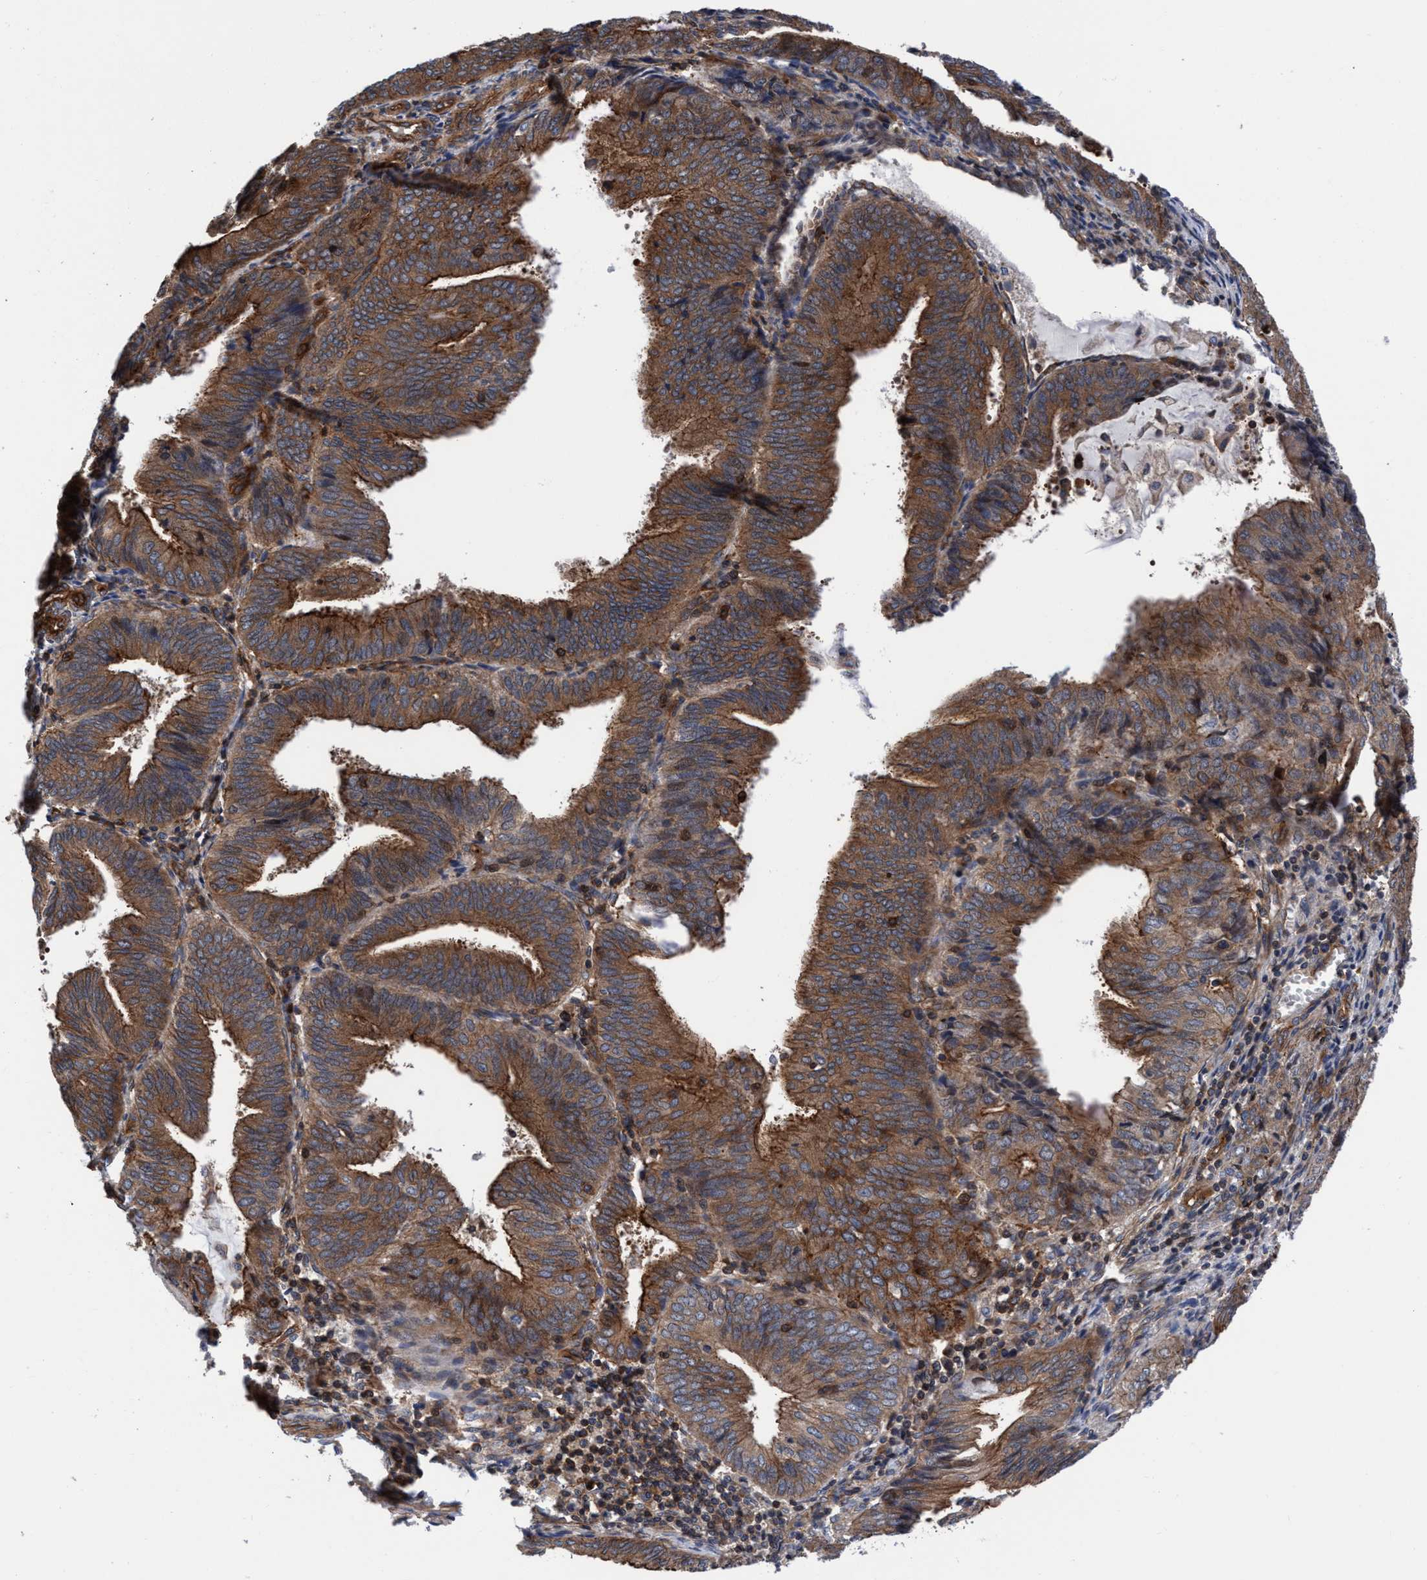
{"staining": {"intensity": "strong", "quantity": ">75%", "location": "cytoplasmic/membranous"}, "tissue": "endometrial cancer", "cell_type": "Tumor cells", "image_type": "cancer", "snomed": [{"axis": "morphology", "description": "Adenocarcinoma, NOS"}, {"axis": "topography", "description": "Endometrium"}], "caption": "Immunohistochemical staining of adenocarcinoma (endometrial) demonstrates high levels of strong cytoplasmic/membranous staining in about >75% of tumor cells.", "gene": "MCM3AP", "patient": {"sex": "female", "age": 81}}